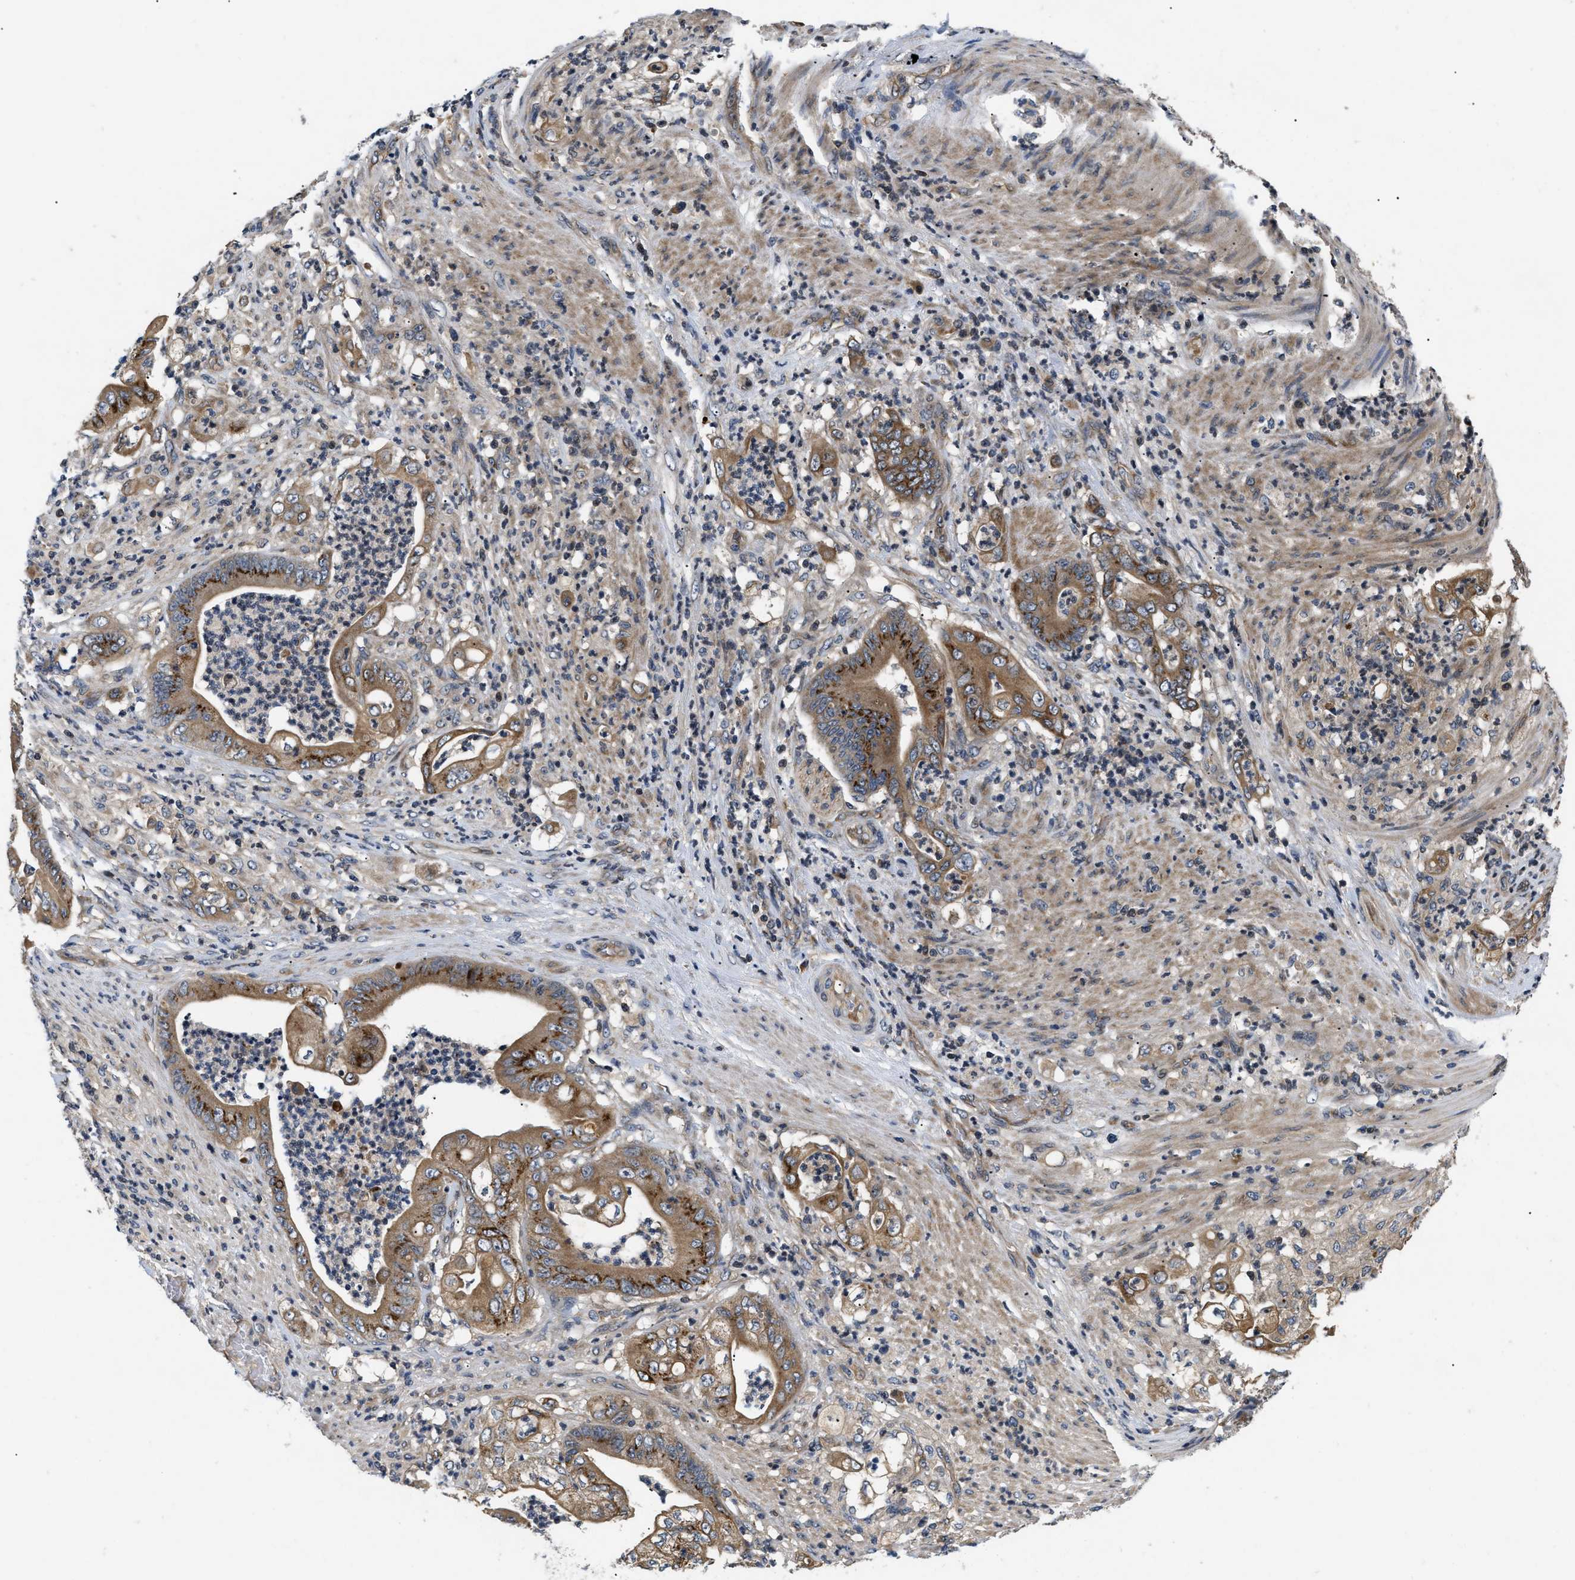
{"staining": {"intensity": "strong", "quantity": ">75%", "location": "cytoplasmic/membranous"}, "tissue": "stomach cancer", "cell_type": "Tumor cells", "image_type": "cancer", "snomed": [{"axis": "morphology", "description": "Adenocarcinoma, NOS"}, {"axis": "topography", "description": "Stomach"}], "caption": "Immunohistochemistry (IHC) of human stomach cancer shows high levels of strong cytoplasmic/membranous staining in about >75% of tumor cells.", "gene": "HMGCR", "patient": {"sex": "female", "age": 73}}